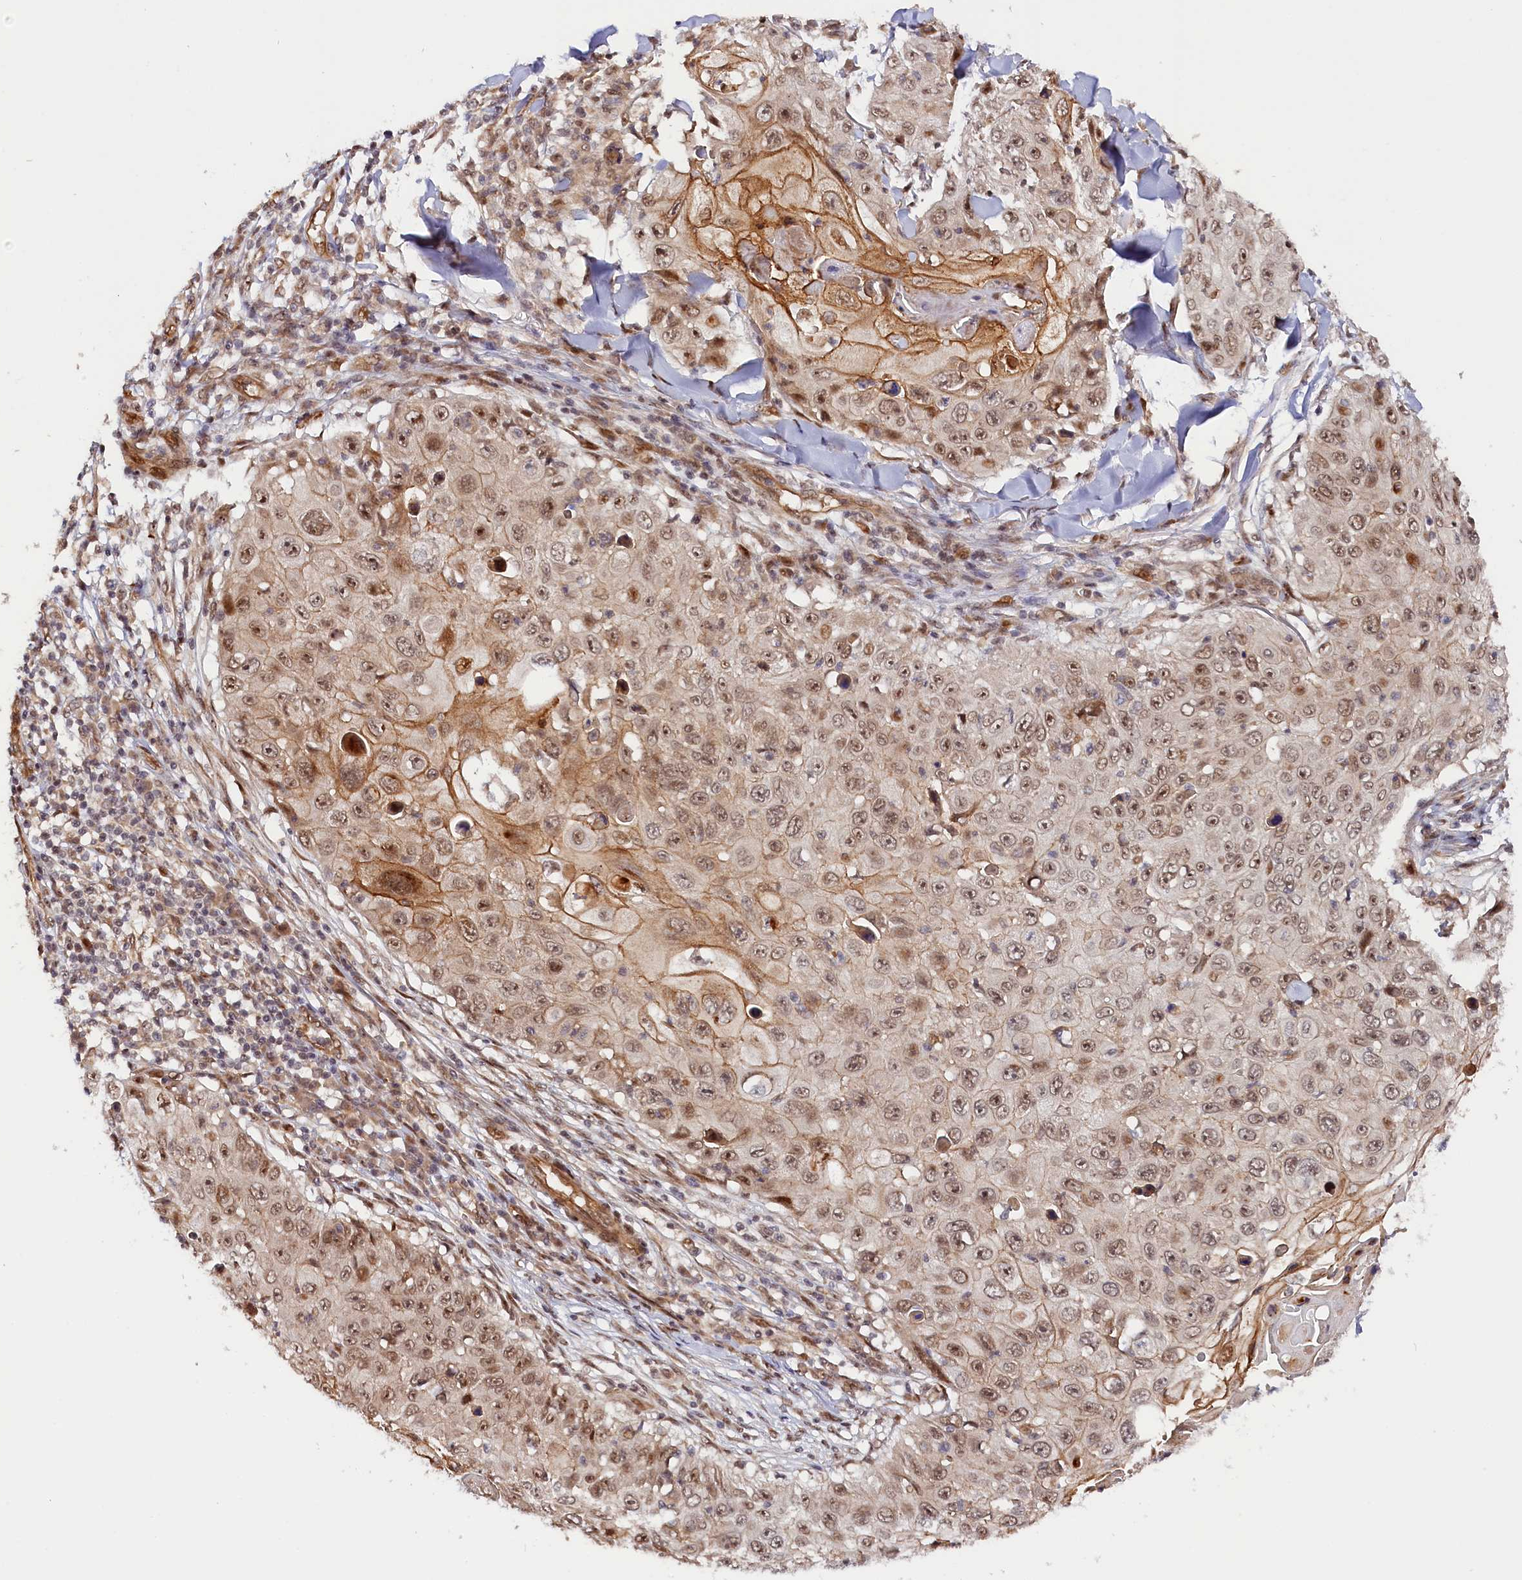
{"staining": {"intensity": "moderate", "quantity": ">75%", "location": "cytoplasmic/membranous,nuclear"}, "tissue": "skin cancer", "cell_type": "Tumor cells", "image_type": "cancer", "snomed": [{"axis": "morphology", "description": "Squamous cell carcinoma, NOS"}, {"axis": "topography", "description": "Skin"}], "caption": "Skin squamous cell carcinoma stained for a protein exhibits moderate cytoplasmic/membranous and nuclear positivity in tumor cells.", "gene": "ANKRD24", "patient": {"sex": "male", "age": 86}}